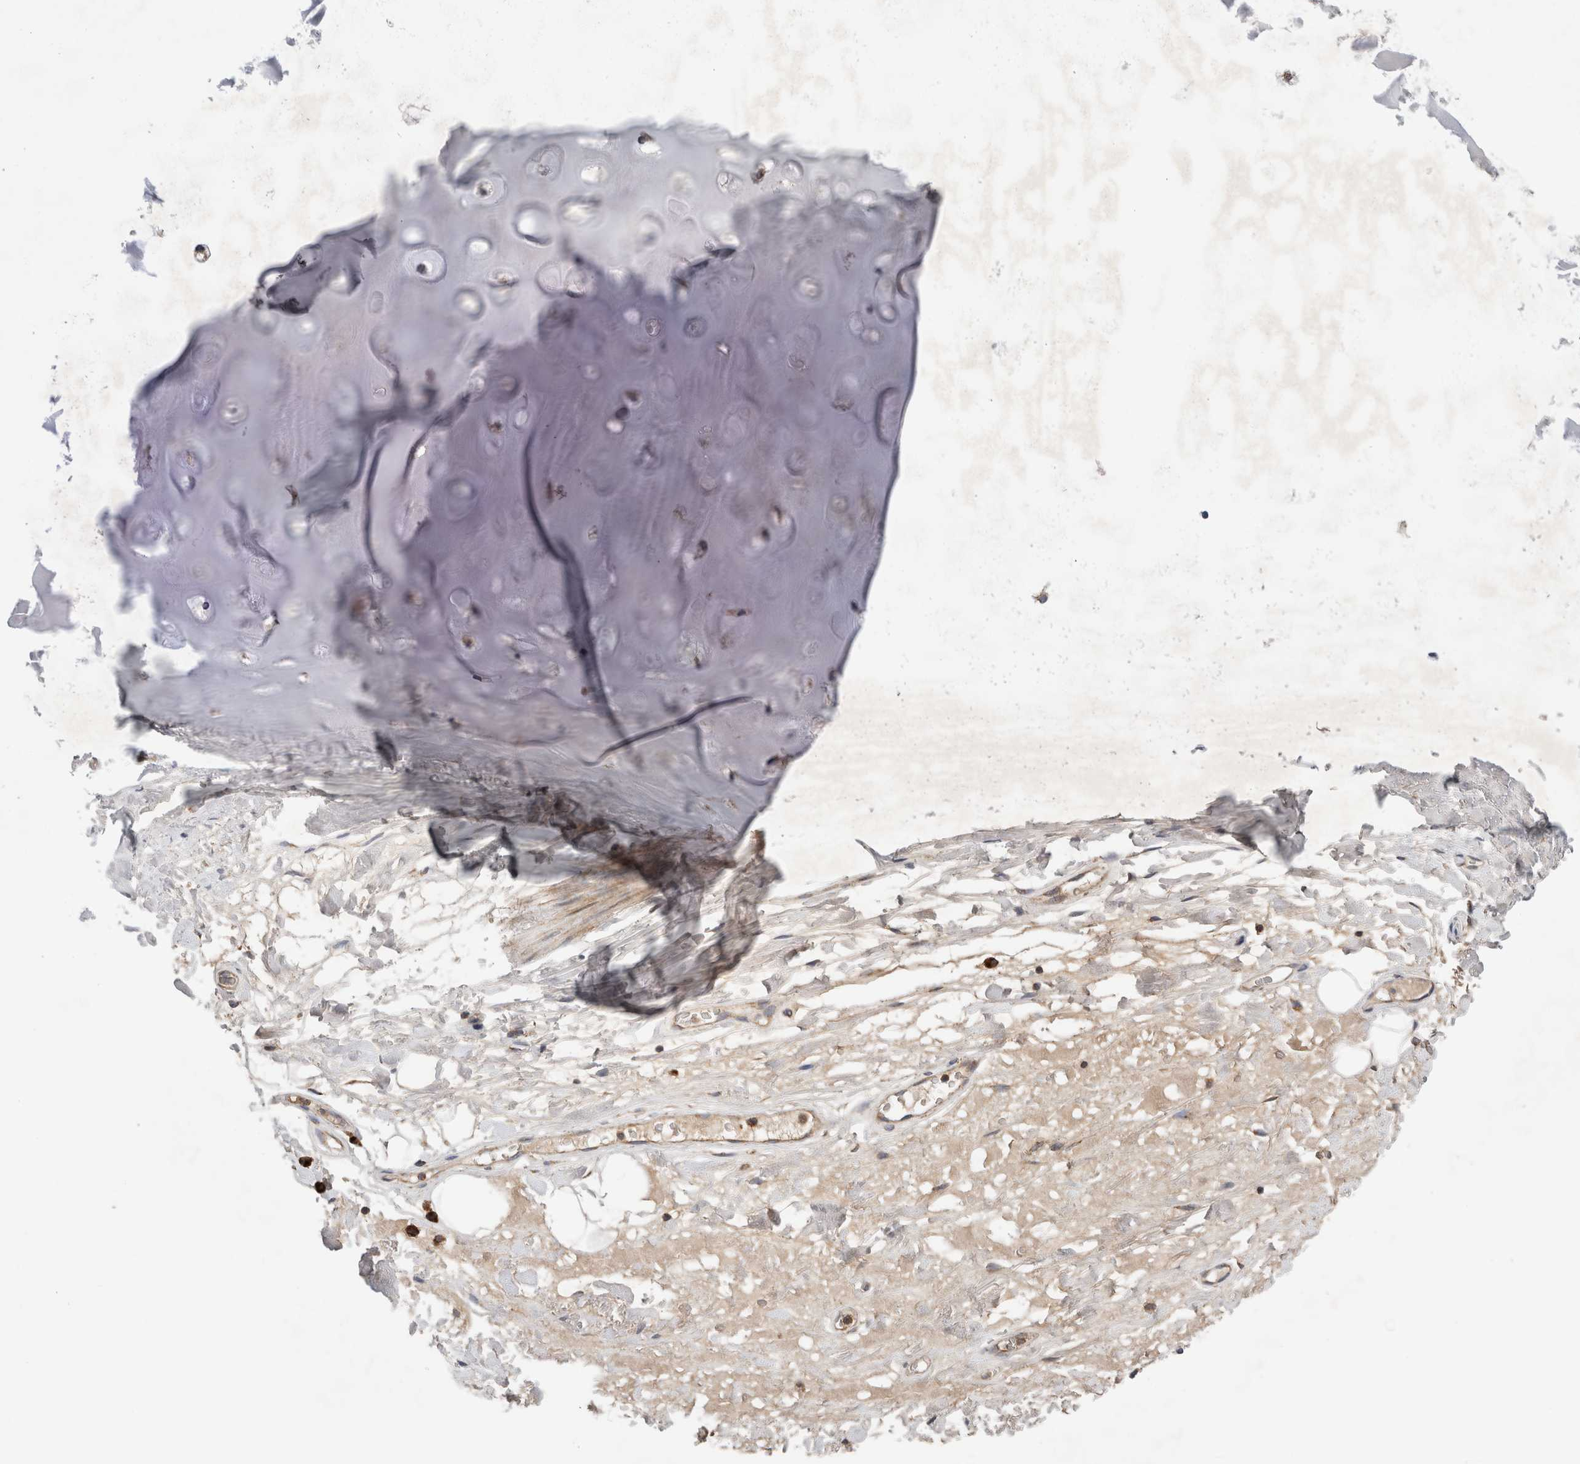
{"staining": {"intensity": "moderate", "quantity": ">75%", "location": "cytoplasmic/membranous"}, "tissue": "adipose tissue", "cell_type": "Adipocytes", "image_type": "normal", "snomed": [{"axis": "morphology", "description": "Normal tissue, NOS"}, {"axis": "topography", "description": "Cartilage tissue"}], "caption": "Immunohistochemical staining of normal human adipose tissue demonstrates >75% levels of moderate cytoplasmic/membranous protein positivity in approximately >75% of adipocytes. The staining was performed using DAB (3,3'-diaminobenzidine) to visualize the protein expression in brown, while the nuclei were stained in blue with hematoxylin (Magnification: 20x).", "gene": "KIF21B", "patient": {"sex": "female", "age": 63}}